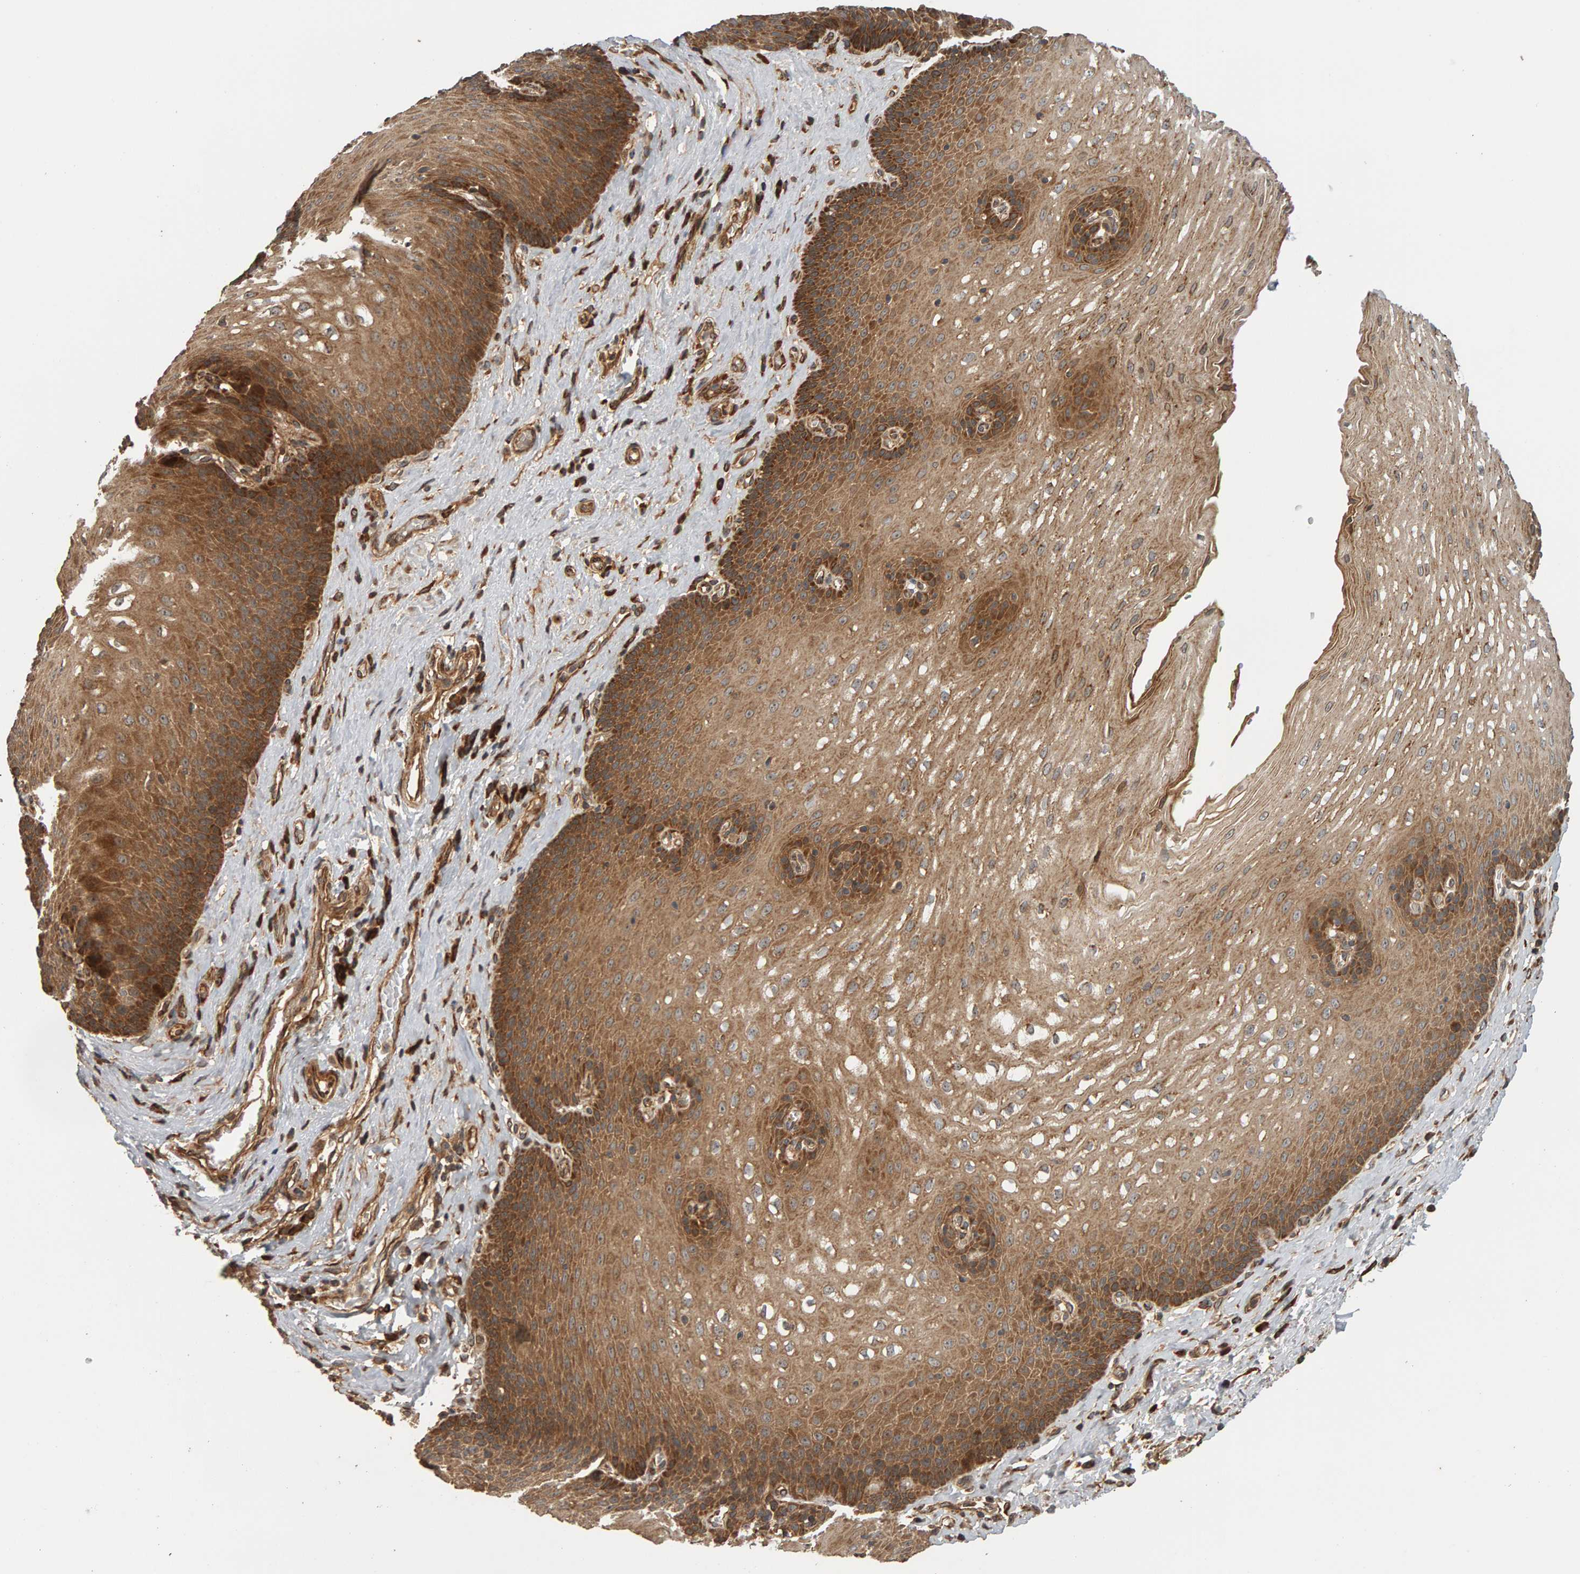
{"staining": {"intensity": "moderate", "quantity": ">75%", "location": "cytoplasmic/membranous"}, "tissue": "esophagus", "cell_type": "Squamous epithelial cells", "image_type": "normal", "snomed": [{"axis": "morphology", "description": "Normal tissue, NOS"}, {"axis": "topography", "description": "Esophagus"}], "caption": "Approximately >75% of squamous epithelial cells in unremarkable human esophagus exhibit moderate cytoplasmic/membranous protein positivity as visualized by brown immunohistochemical staining.", "gene": "ZFAND1", "patient": {"sex": "male", "age": 48}}